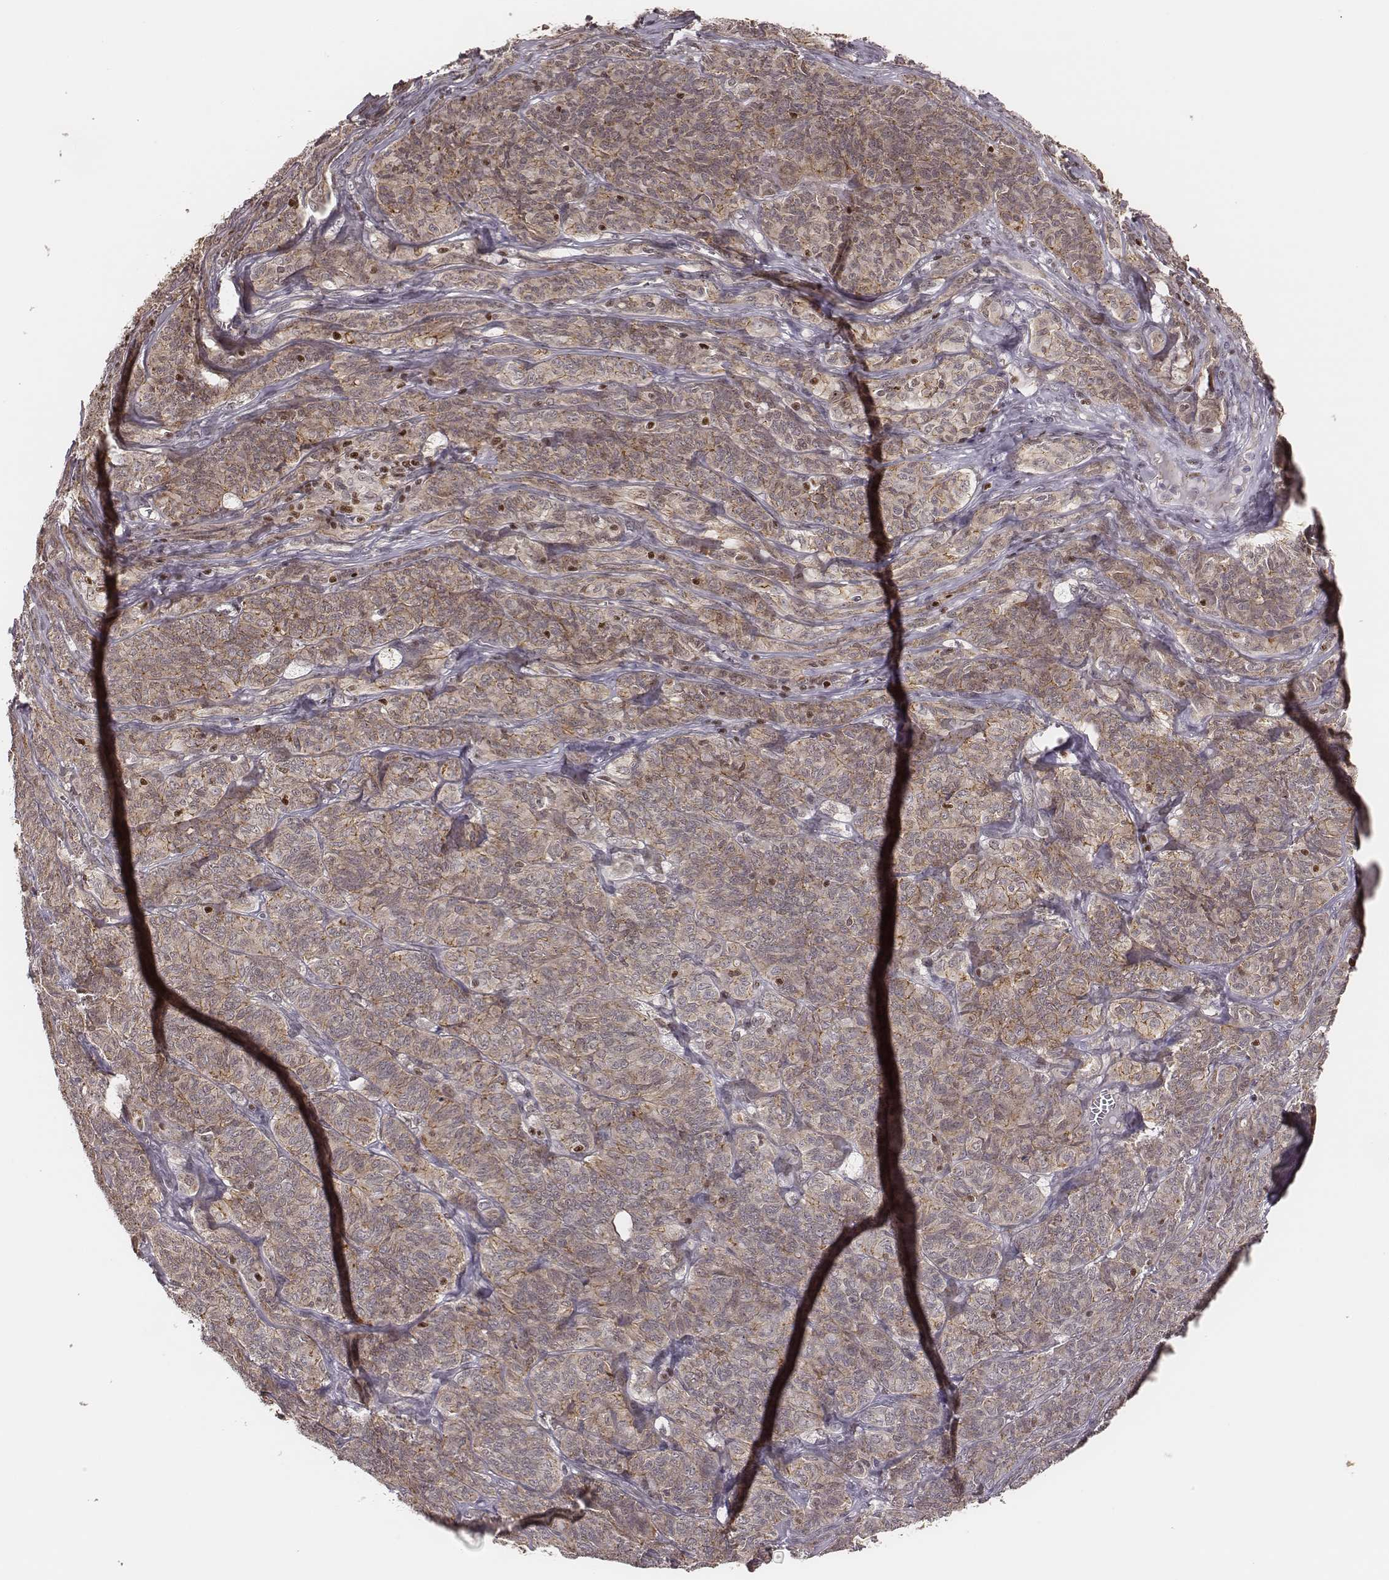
{"staining": {"intensity": "weak", "quantity": ">75%", "location": "cytoplasmic/membranous"}, "tissue": "ovarian cancer", "cell_type": "Tumor cells", "image_type": "cancer", "snomed": [{"axis": "morphology", "description": "Carcinoma, endometroid"}, {"axis": "topography", "description": "Ovary"}], "caption": "A low amount of weak cytoplasmic/membranous staining is identified in approximately >75% of tumor cells in endometroid carcinoma (ovarian) tissue.", "gene": "WDR59", "patient": {"sex": "female", "age": 80}}